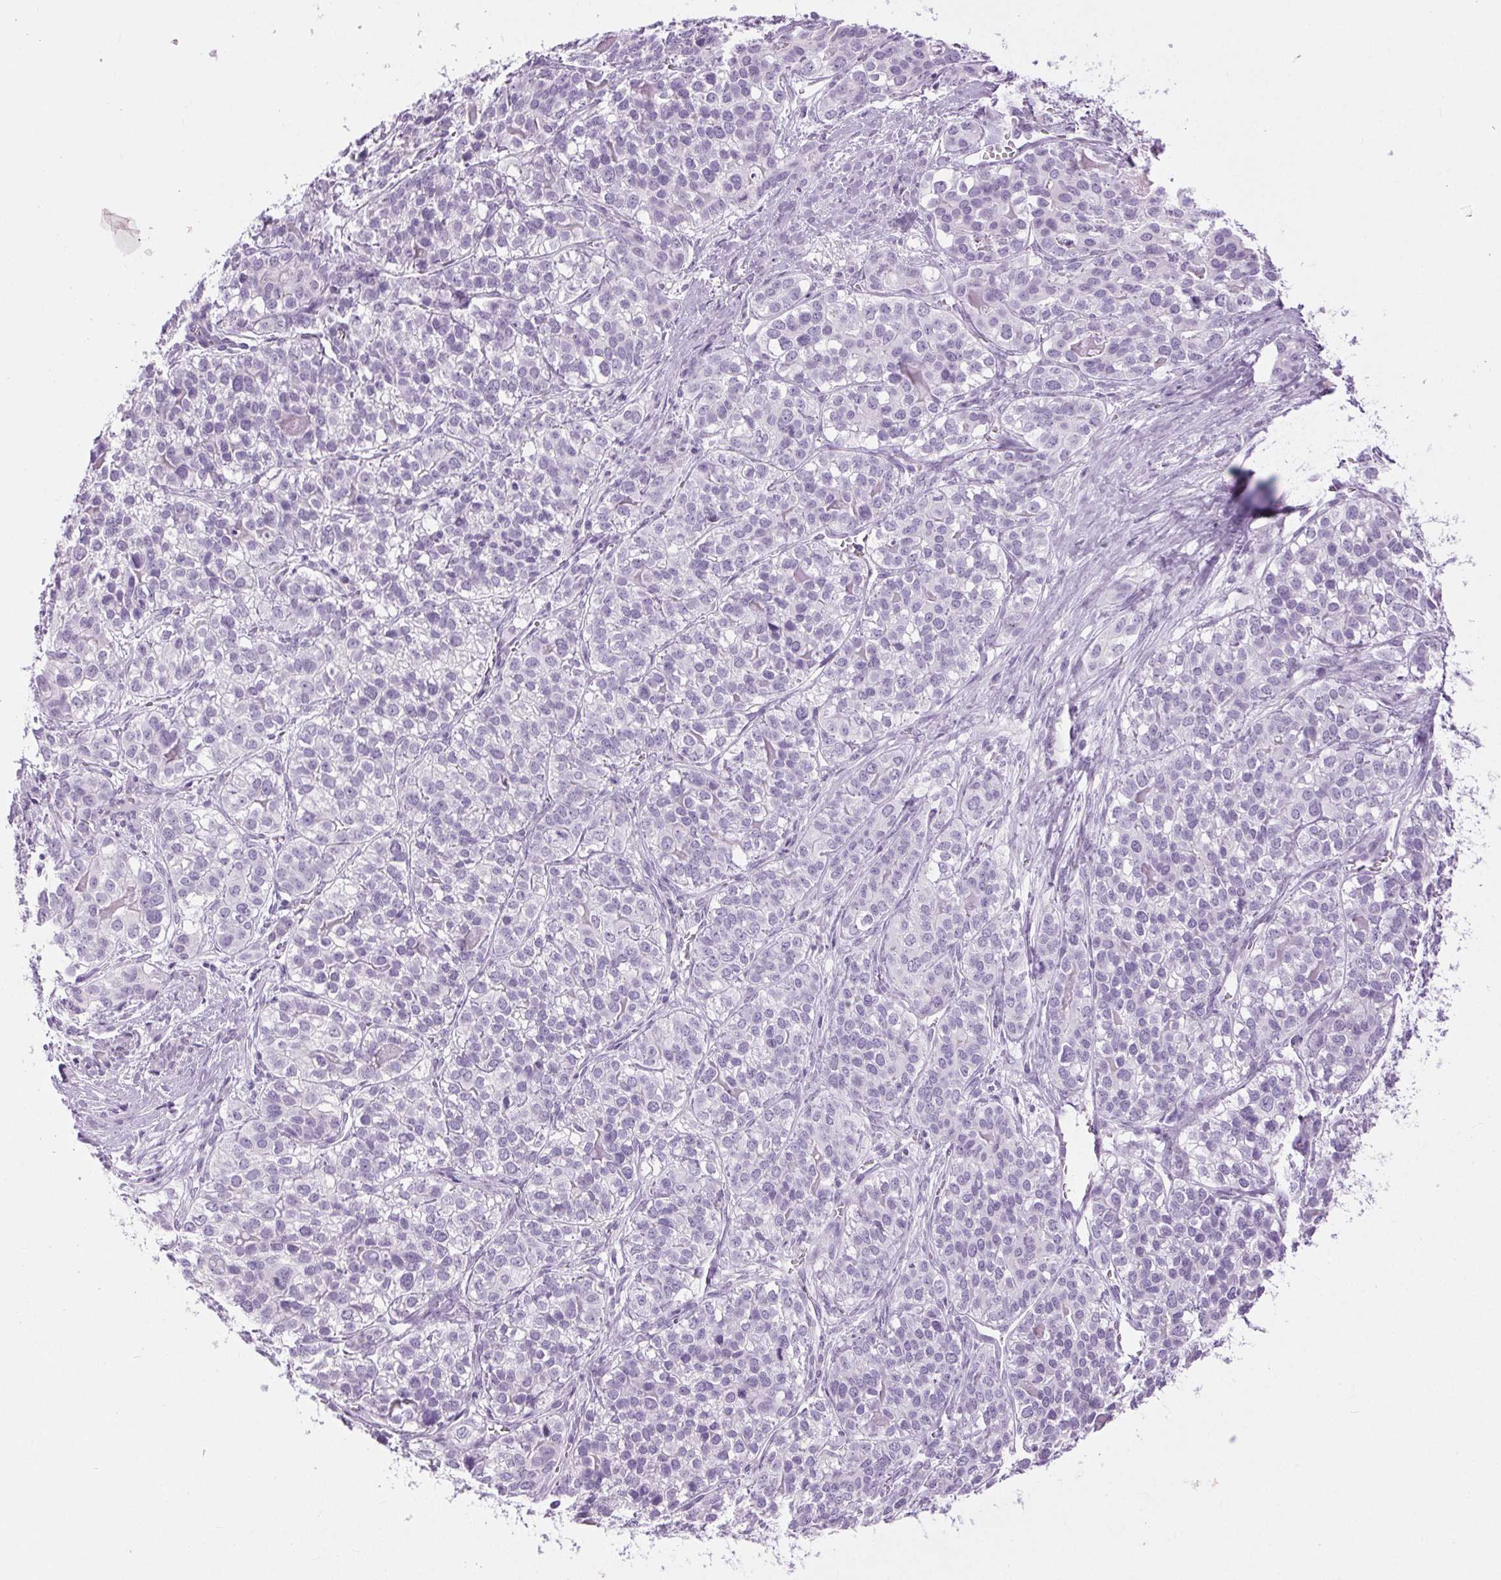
{"staining": {"intensity": "negative", "quantity": "none", "location": "none"}, "tissue": "liver cancer", "cell_type": "Tumor cells", "image_type": "cancer", "snomed": [{"axis": "morphology", "description": "Cholangiocarcinoma"}, {"axis": "topography", "description": "Liver"}], "caption": "High power microscopy photomicrograph of an IHC photomicrograph of liver cholangiocarcinoma, revealing no significant expression in tumor cells. (DAB immunohistochemistry (IHC), high magnification).", "gene": "BEND2", "patient": {"sex": "male", "age": 56}}